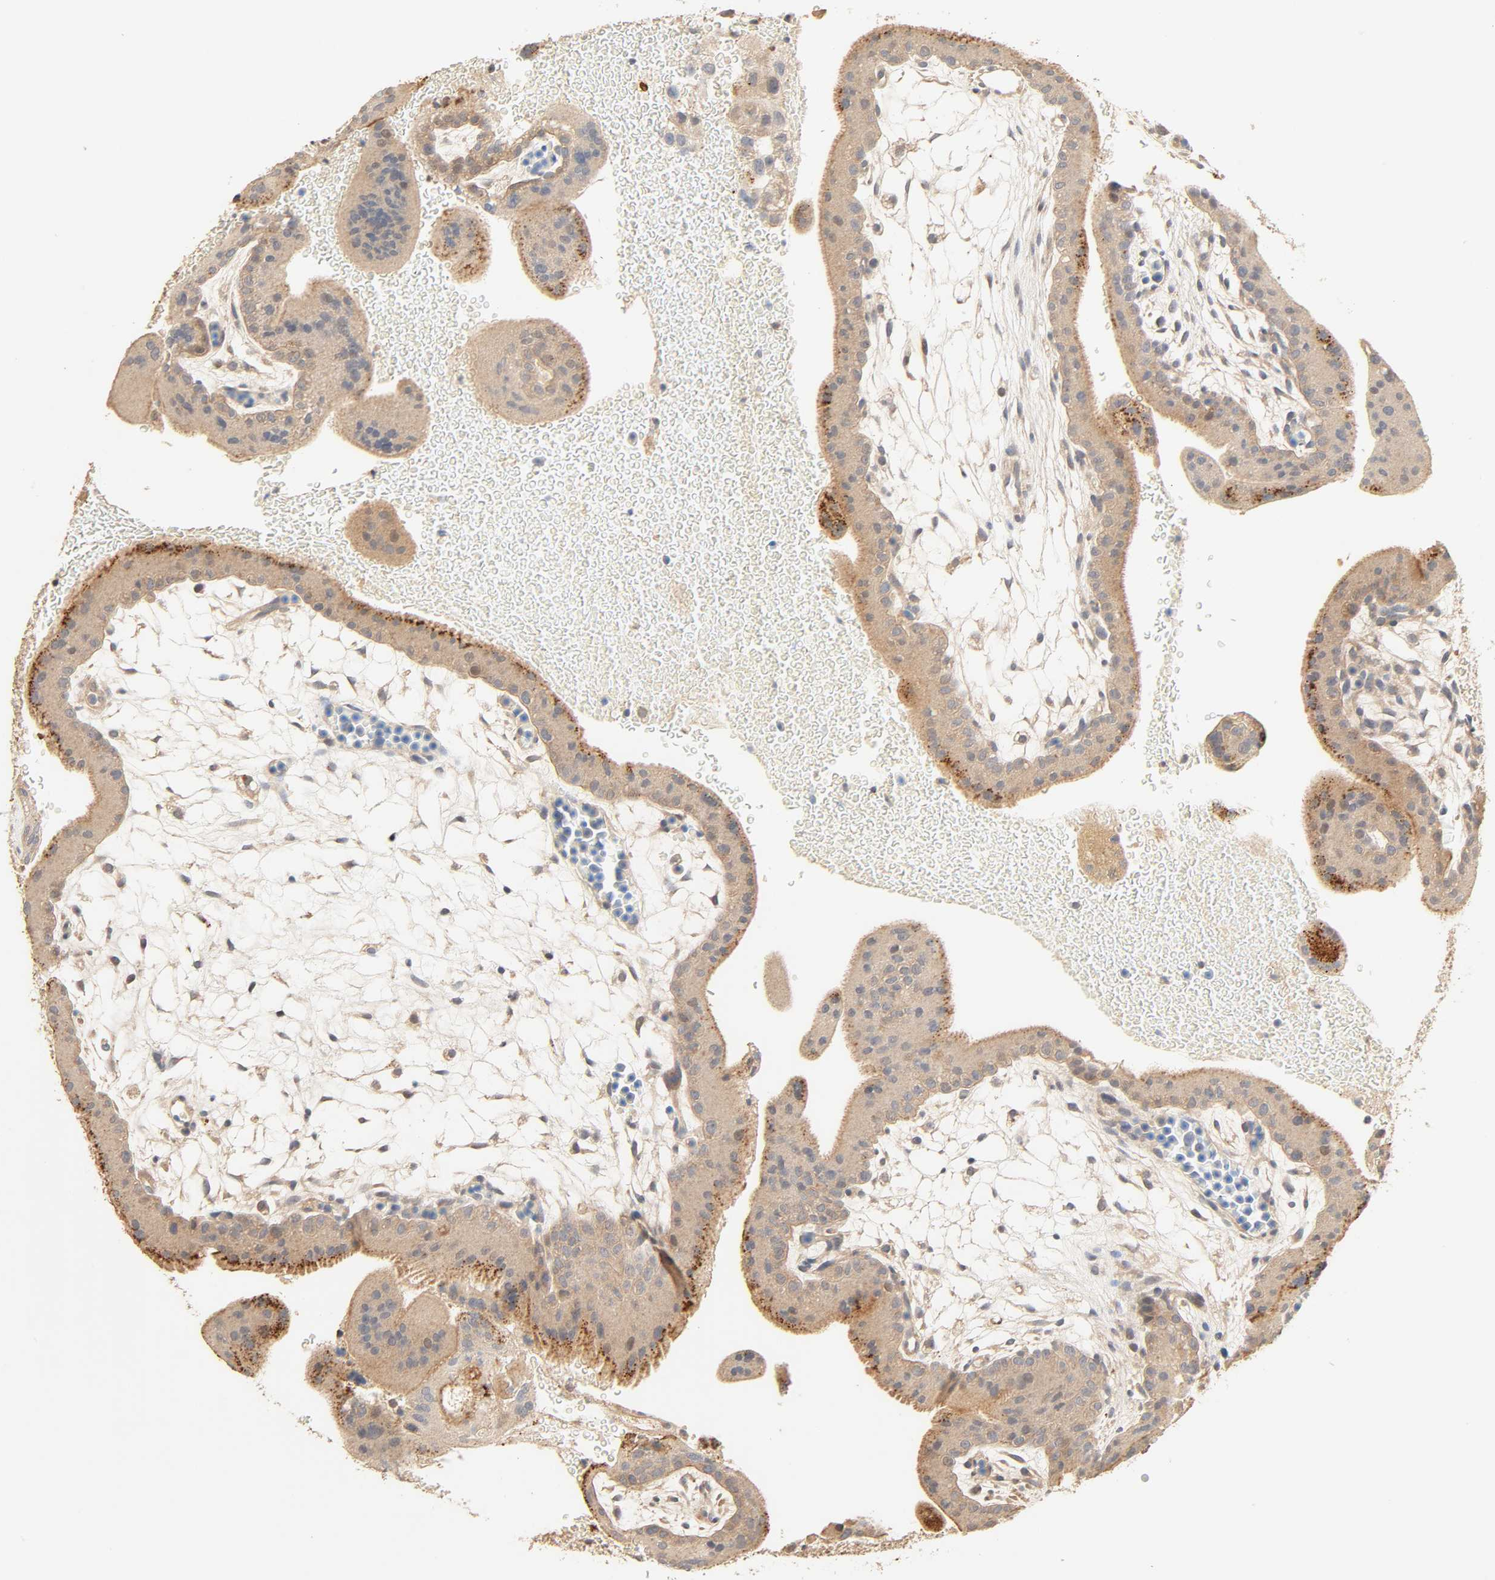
{"staining": {"intensity": "moderate", "quantity": ">75%", "location": "cytoplasmic/membranous"}, "tissue": "placenta", "cell_type": "Decidual cells", "image_type": "normal", "snomed": [{"axis": "morphology", "description": "Normal tissue, NOS"}, {"axis": "topography", "description": "Placenta"}], "caption": "Brown immunohistochemical staining in normal human placenta shows moderate cytoplasmic/membranous staining in approximately >75% of decidual cells.", "gene": "MAPK6", "patient": {"sex": "female", "age": 19}}